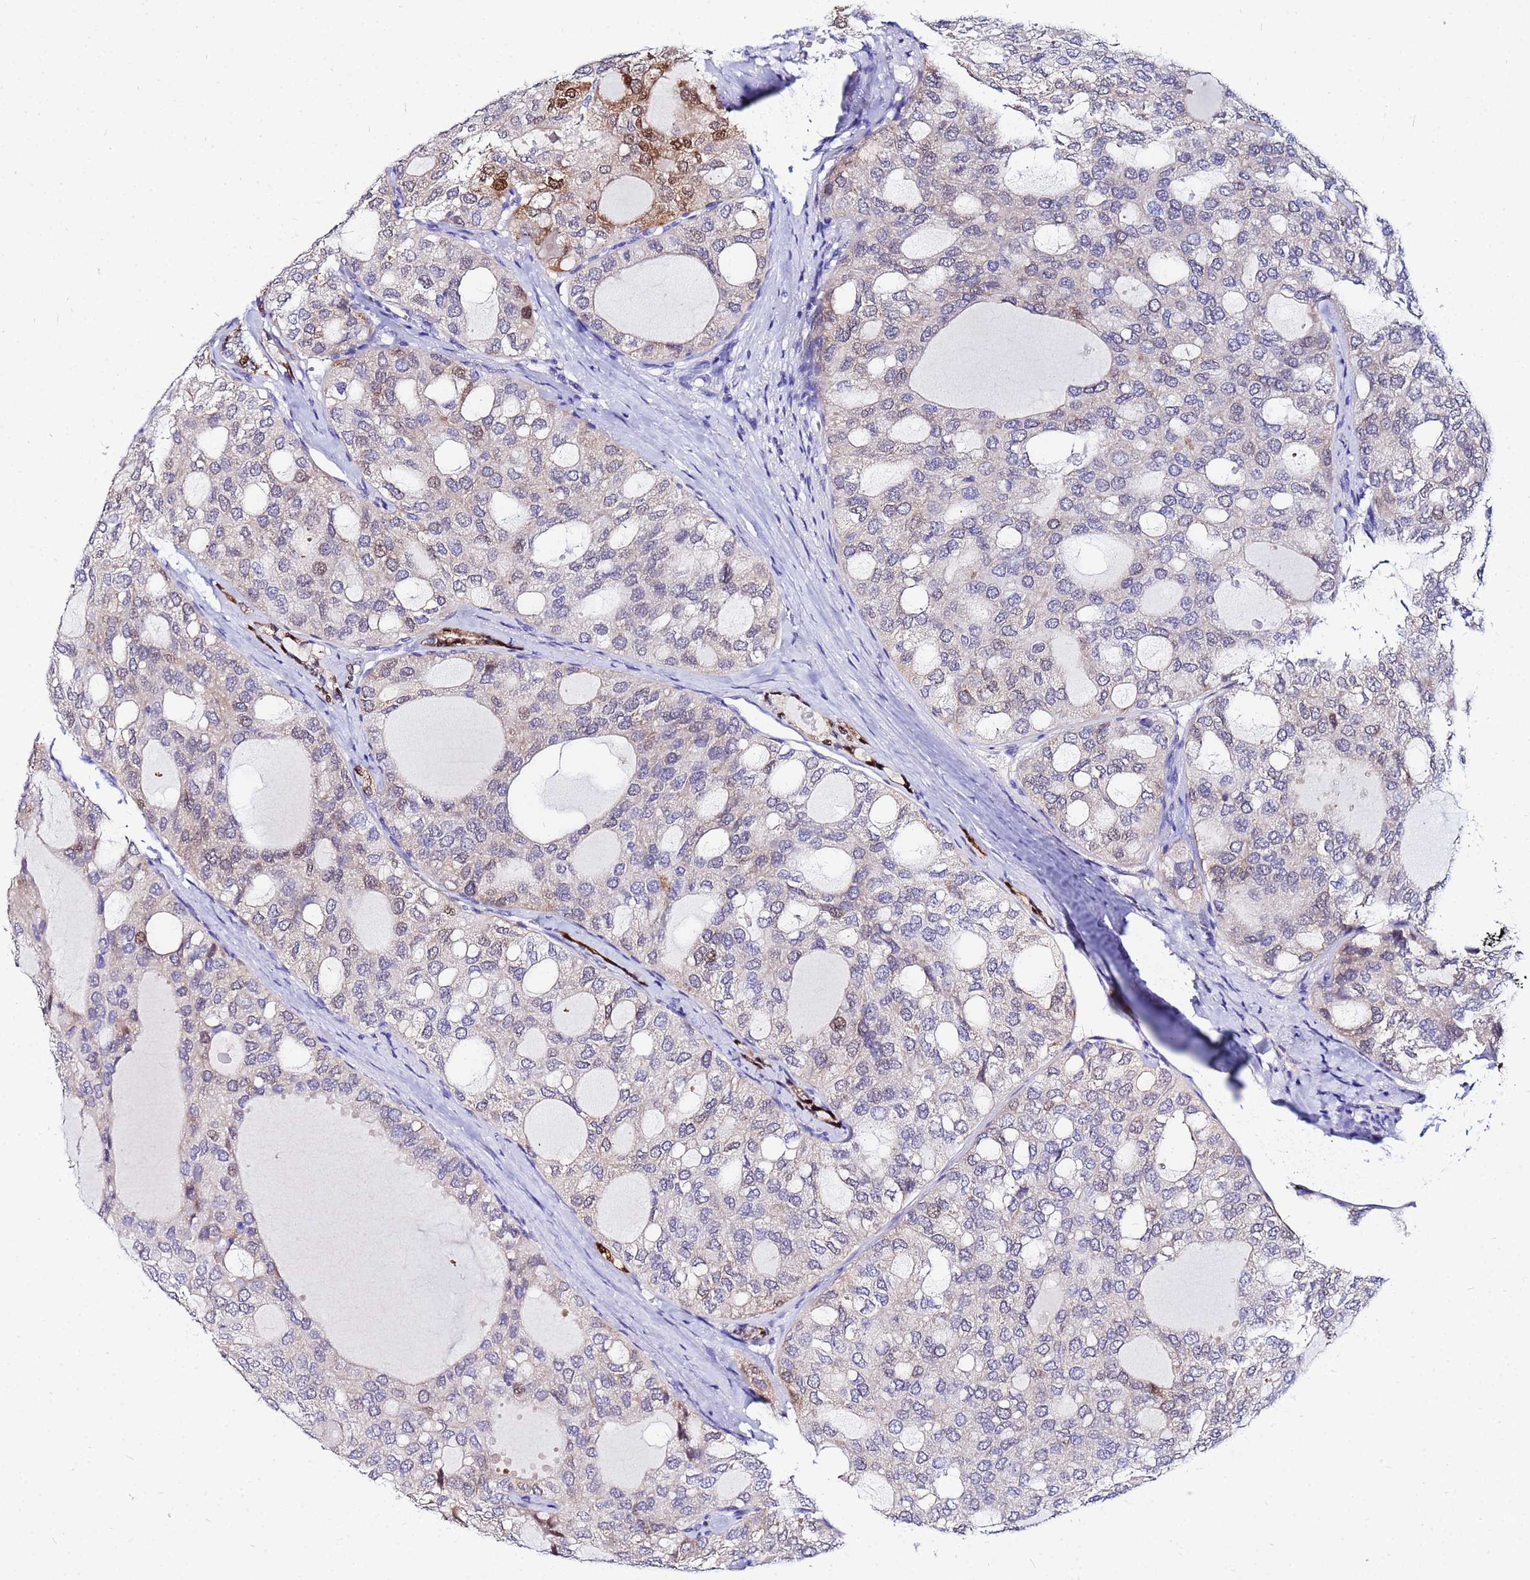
{"staining": {"intensity": "moderate", "quantity": "<25%", "location": "cytoplasmic/membranous,nuclear"}, "tissue": "thyroid cancer", "cell_type": "Tumor cells", "image_type": "cancer", "snomed": [{"axis": "morphology", "description": "Follicular adenoma carcinoma, NOS"}, {"axis": "topography", "description": "Thyroid gland"}], "caption": "Thyroid cancer (follicular adenoma carcinoma) stained with a brown dye exhibits moderate cytoplasmic/membranous and nuclear positive positivity in about <25% of tumor cells.", "gene": "PPP1R14C", "patient": {"sex": "male", "age": 75}}